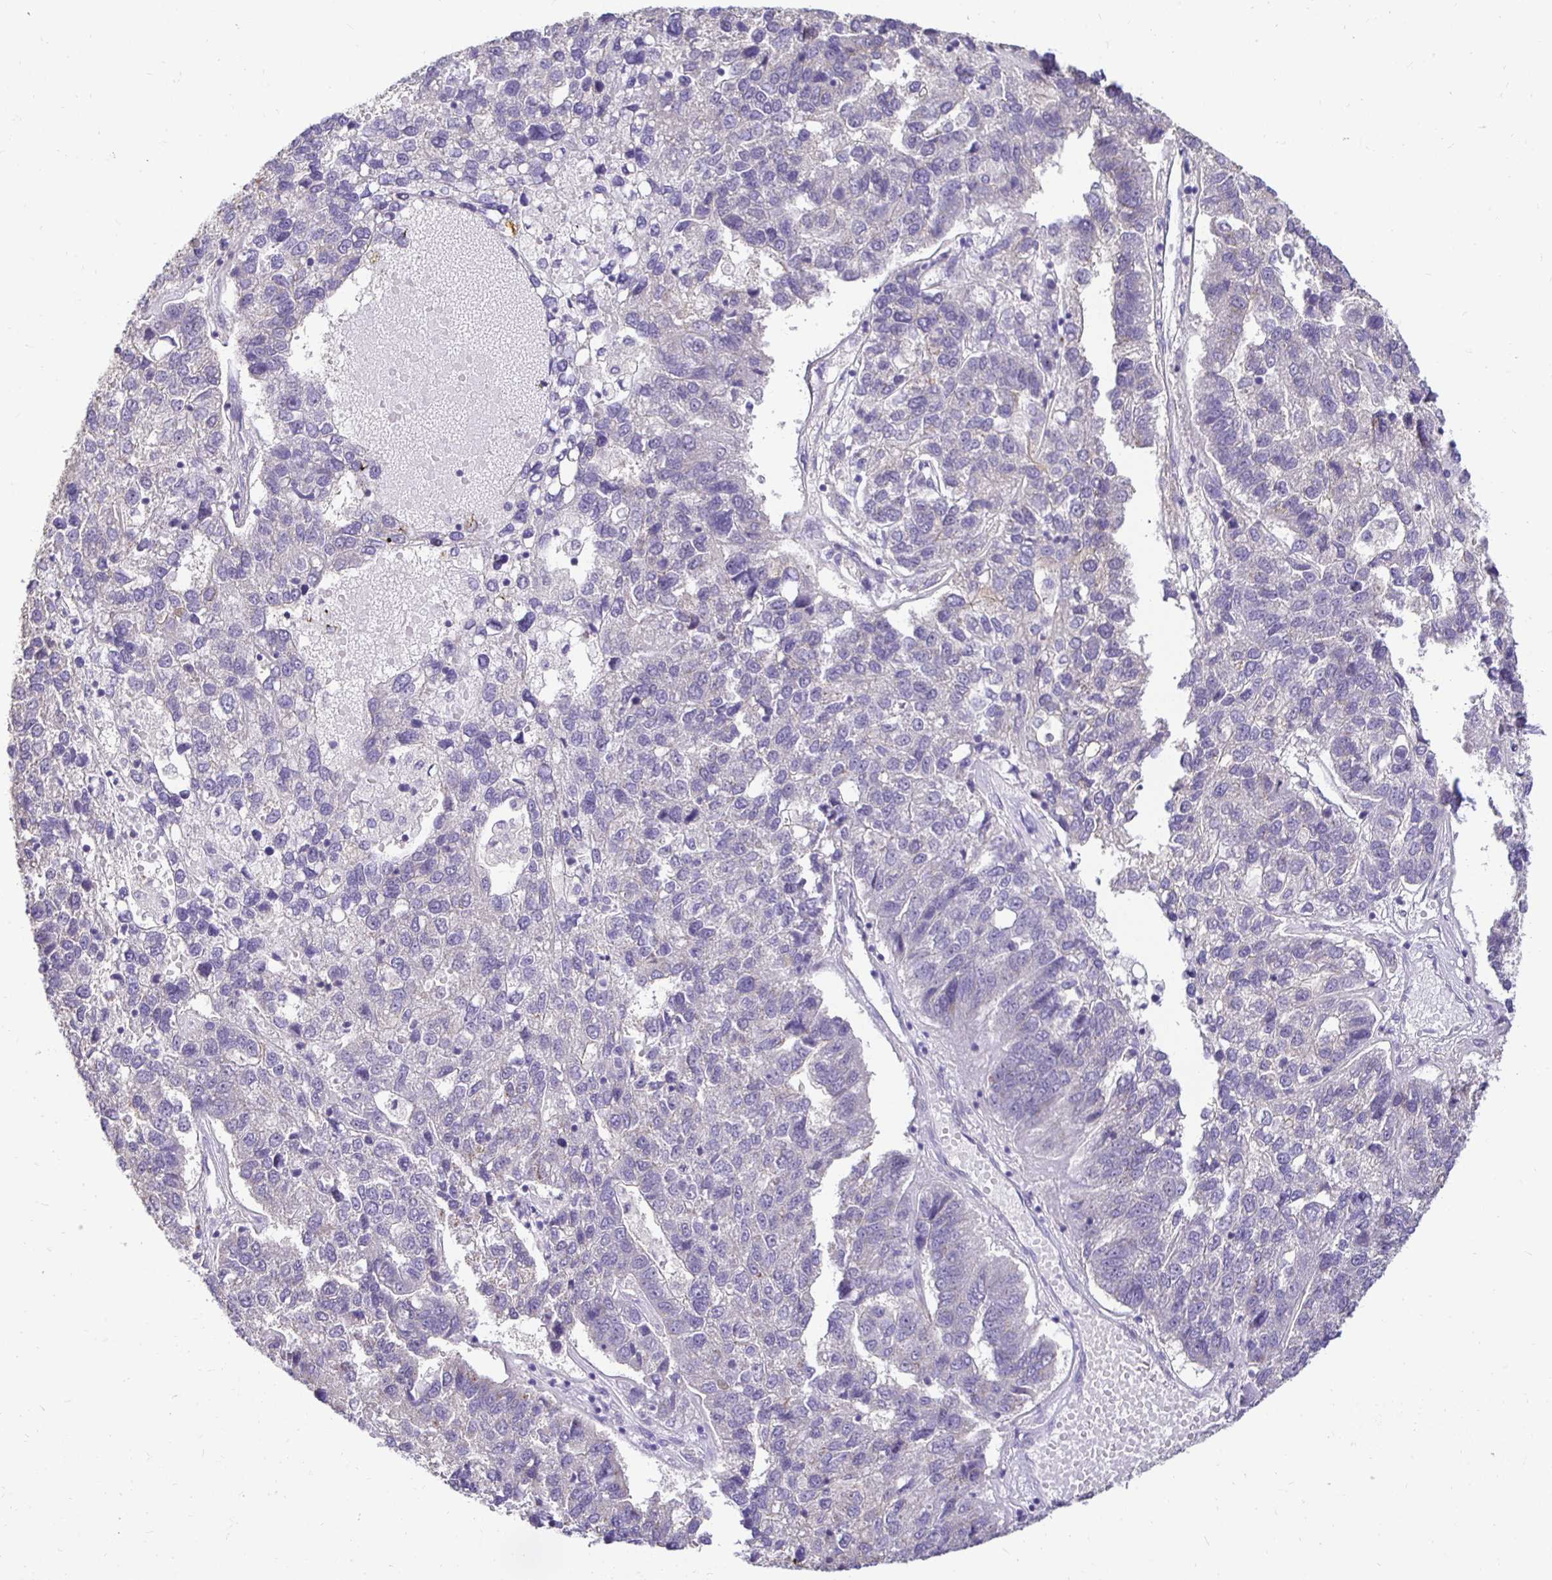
{"staining": {"intensity": "negative", "quantity": "none", "location": "none"}, "tissue": "pancreatic cancer", "cell_type": "Tumor cells", "image_type": "cancer", "snomed": [{"axis": "morphology", "description": "Adenocarcinoma, NOS"}, {"axis": "topography", "description": "Pancreas"}], "caption": "This is a image of immunohistochemistry (IHC) staining of pancreatic cancer (adenocarcinoma), which shows no expression in tumor cells. (IHC, brightfield microscopy, high magnification).", "gene": "SLC9A1", "patient": {"sex": "female", "age": 61}}